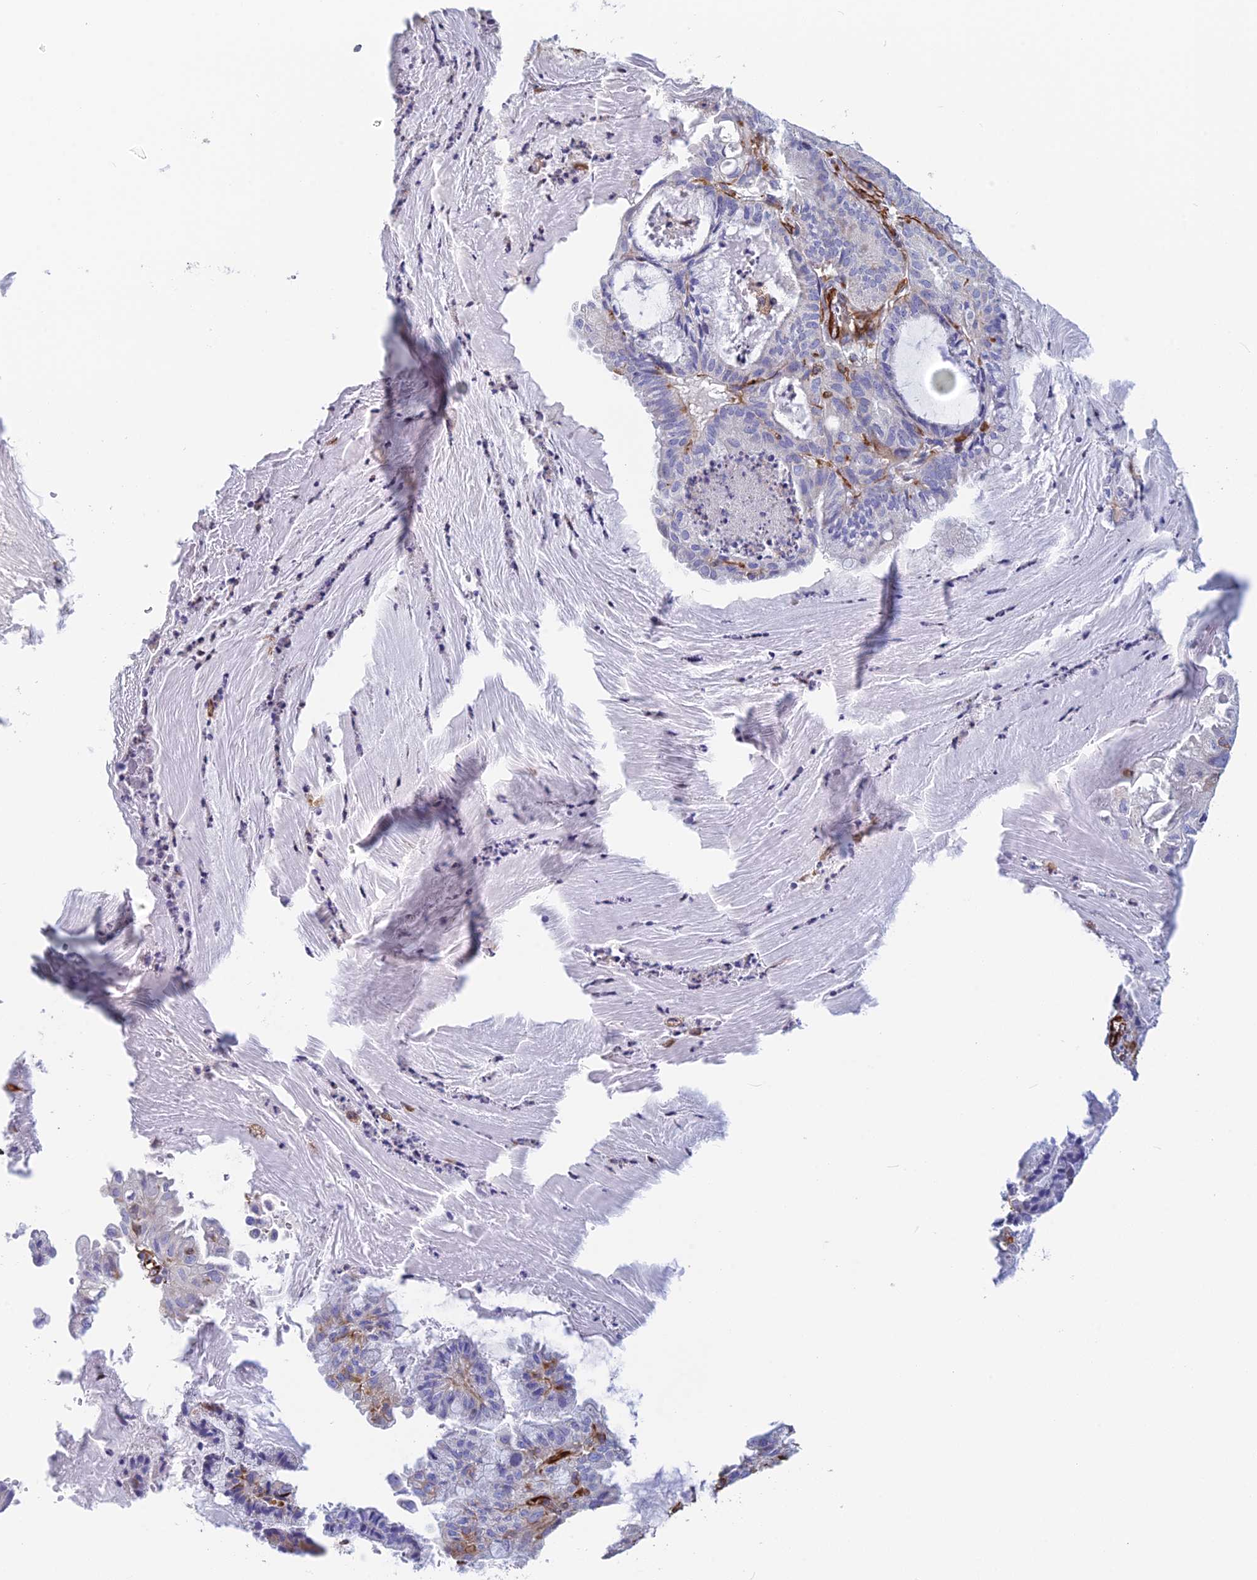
{"staining": {"intensity": "strong", "quantity": "<25%", "location": "cytoplasmic/membranous"}, "tissue": "endometrial cancer", "cell_type": "Tumor cells", "image_type": "cancer", "snomed": [{"axis": "morphology", "description": "Adenocarcinoma, NOS"}, {"axis": "topography", "description": "Endometrium"}], "caption": "This histopathology image displays IHC staining of endometrial cancer, with medium strong cytoplasmic/membranous staining in approximately <25% of tumor cells.", "gene": "FBXL20", "patient": {"sex": "female", "age": 86}}